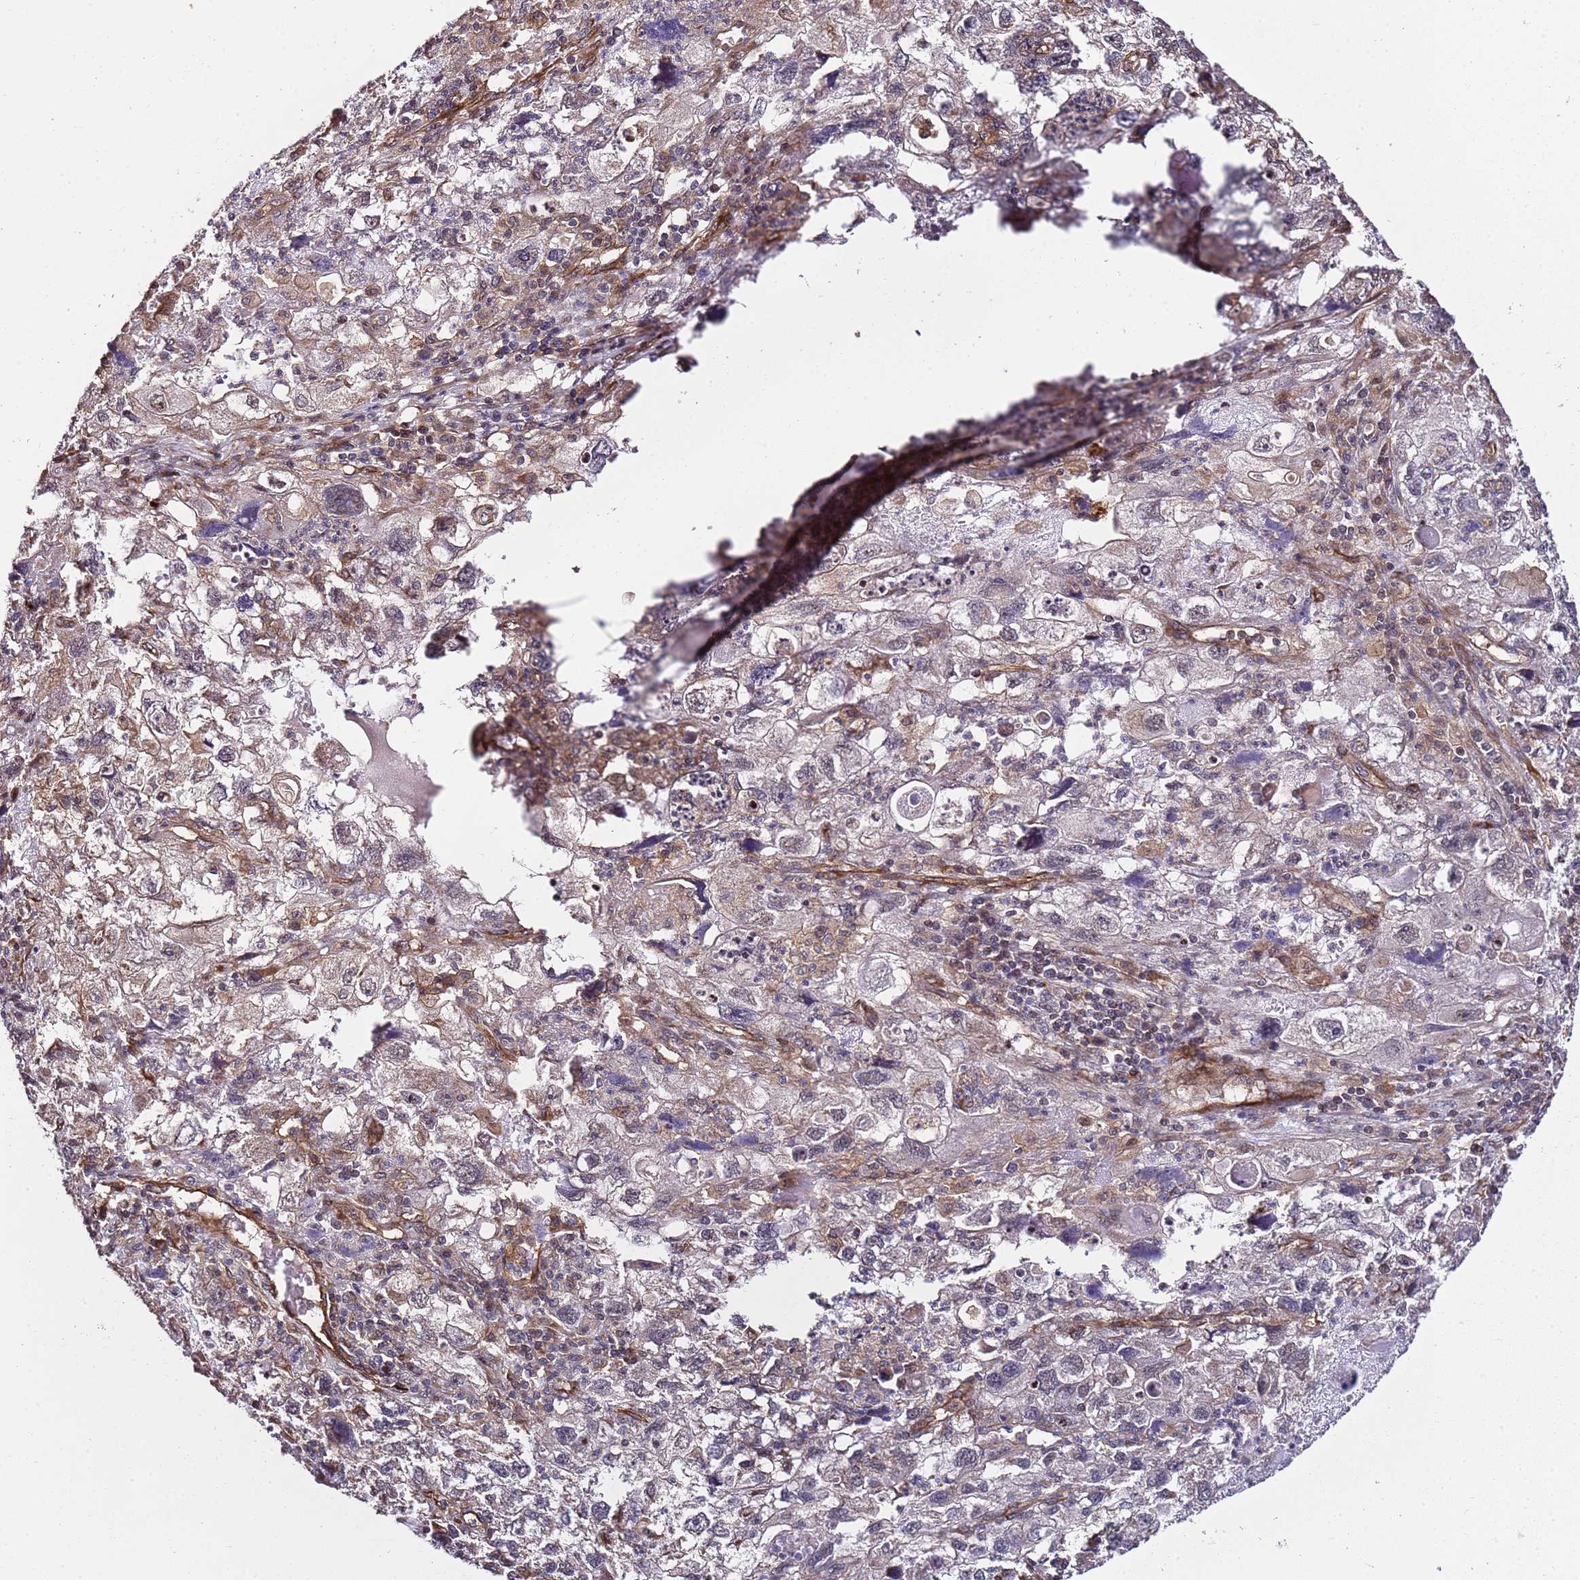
{"staining": {"intensity": "weak", "quantity": "<25%", "location": "cytoplasmic/membranous,nuclear"}, "tissue": "endometrial cancer", "cell_type": "Tumor cells", "image_type": "cancer", "snomed": [{"axis": "morphology", "description": "Adenocarcinoma, NOS"}, {"axis": "topography", "description": "Endometrium"}], "caption": "Tumor cells show no significant protein positivity in endometrial adenocarcinoma. The staining is performed using DAB brown chromogen with nuclei counter-stained in using hematoxylin.", "gene": "CCNYL1", "patient": {"sex": "female", "age": 49}}